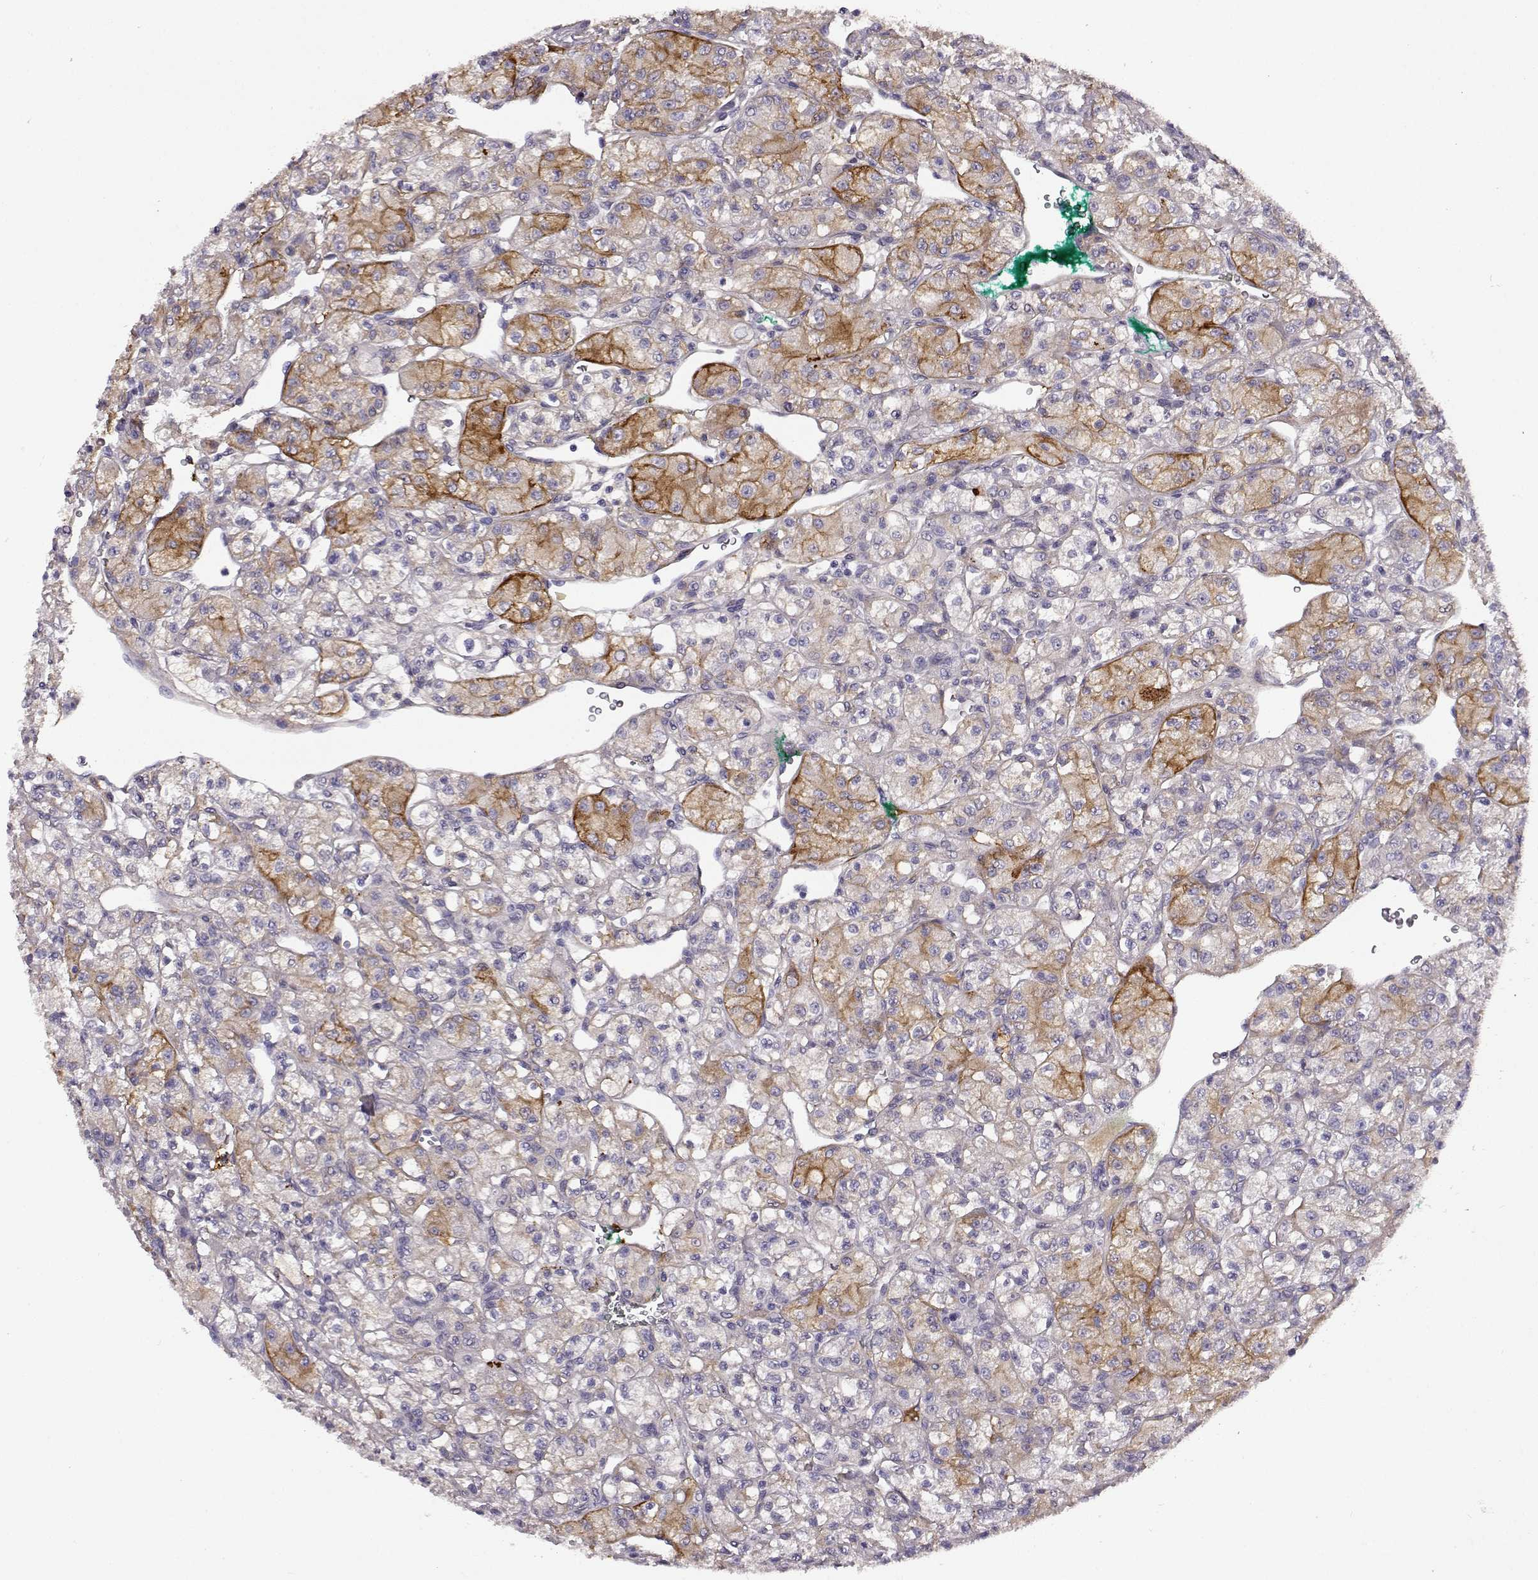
{"staining": {"intensity": "moderate", "quantity": "<25%", "location": "cytoplasmic/membranous"}, "tissue": "renal cancer", "cell_type": "Tumor cells", "image_type": "cancer", "snomed": [{"axis": "morphology", "description": "Adenocarcinoma, NOS"}, {"axis": "topography", "description": "Kidney"}], "caption": "Tumor cells reveal moderate cytoplasmic/membranous staining in about <25% of cells in renal cancer.", "gene": "TRIM69", "patient": {"sex": "female", "age": 70}}